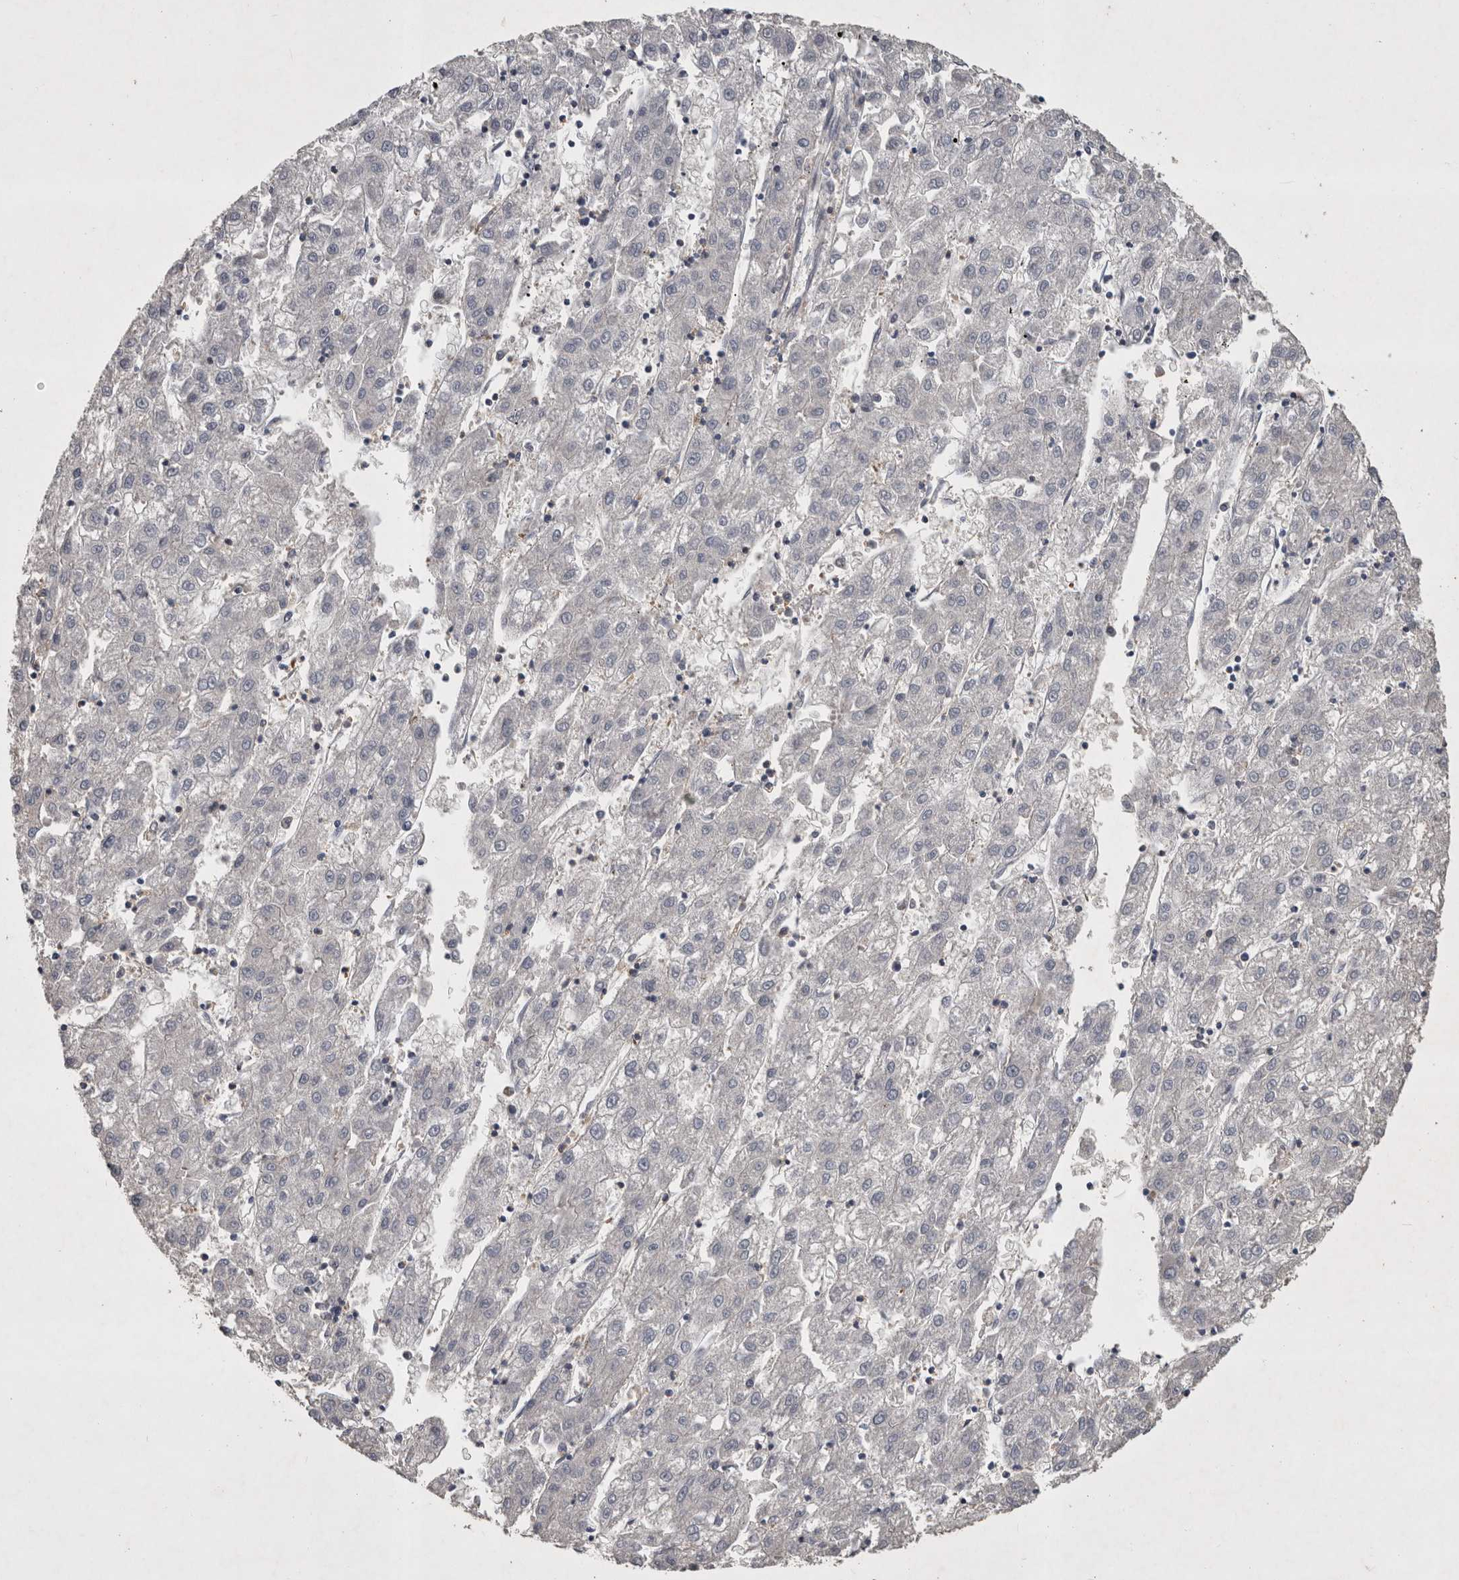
{"staining": {"intensity": "negative", "quantity": "none", "location": "none"}, "tissue": "liver cancer", "cell_type": "Tumor cells", "image_type": "cancer", "snomed": [{"axis": "morphology", "description": "Carcinoma, Hepatocellular, NOS"}, {"axis": "topography", "description": "Liver"}], "caption": "The image displays no staining of tumor cells in liver cancer.", "gene": "SPATA48", "patient": {"sex": "male", "age": 72}}